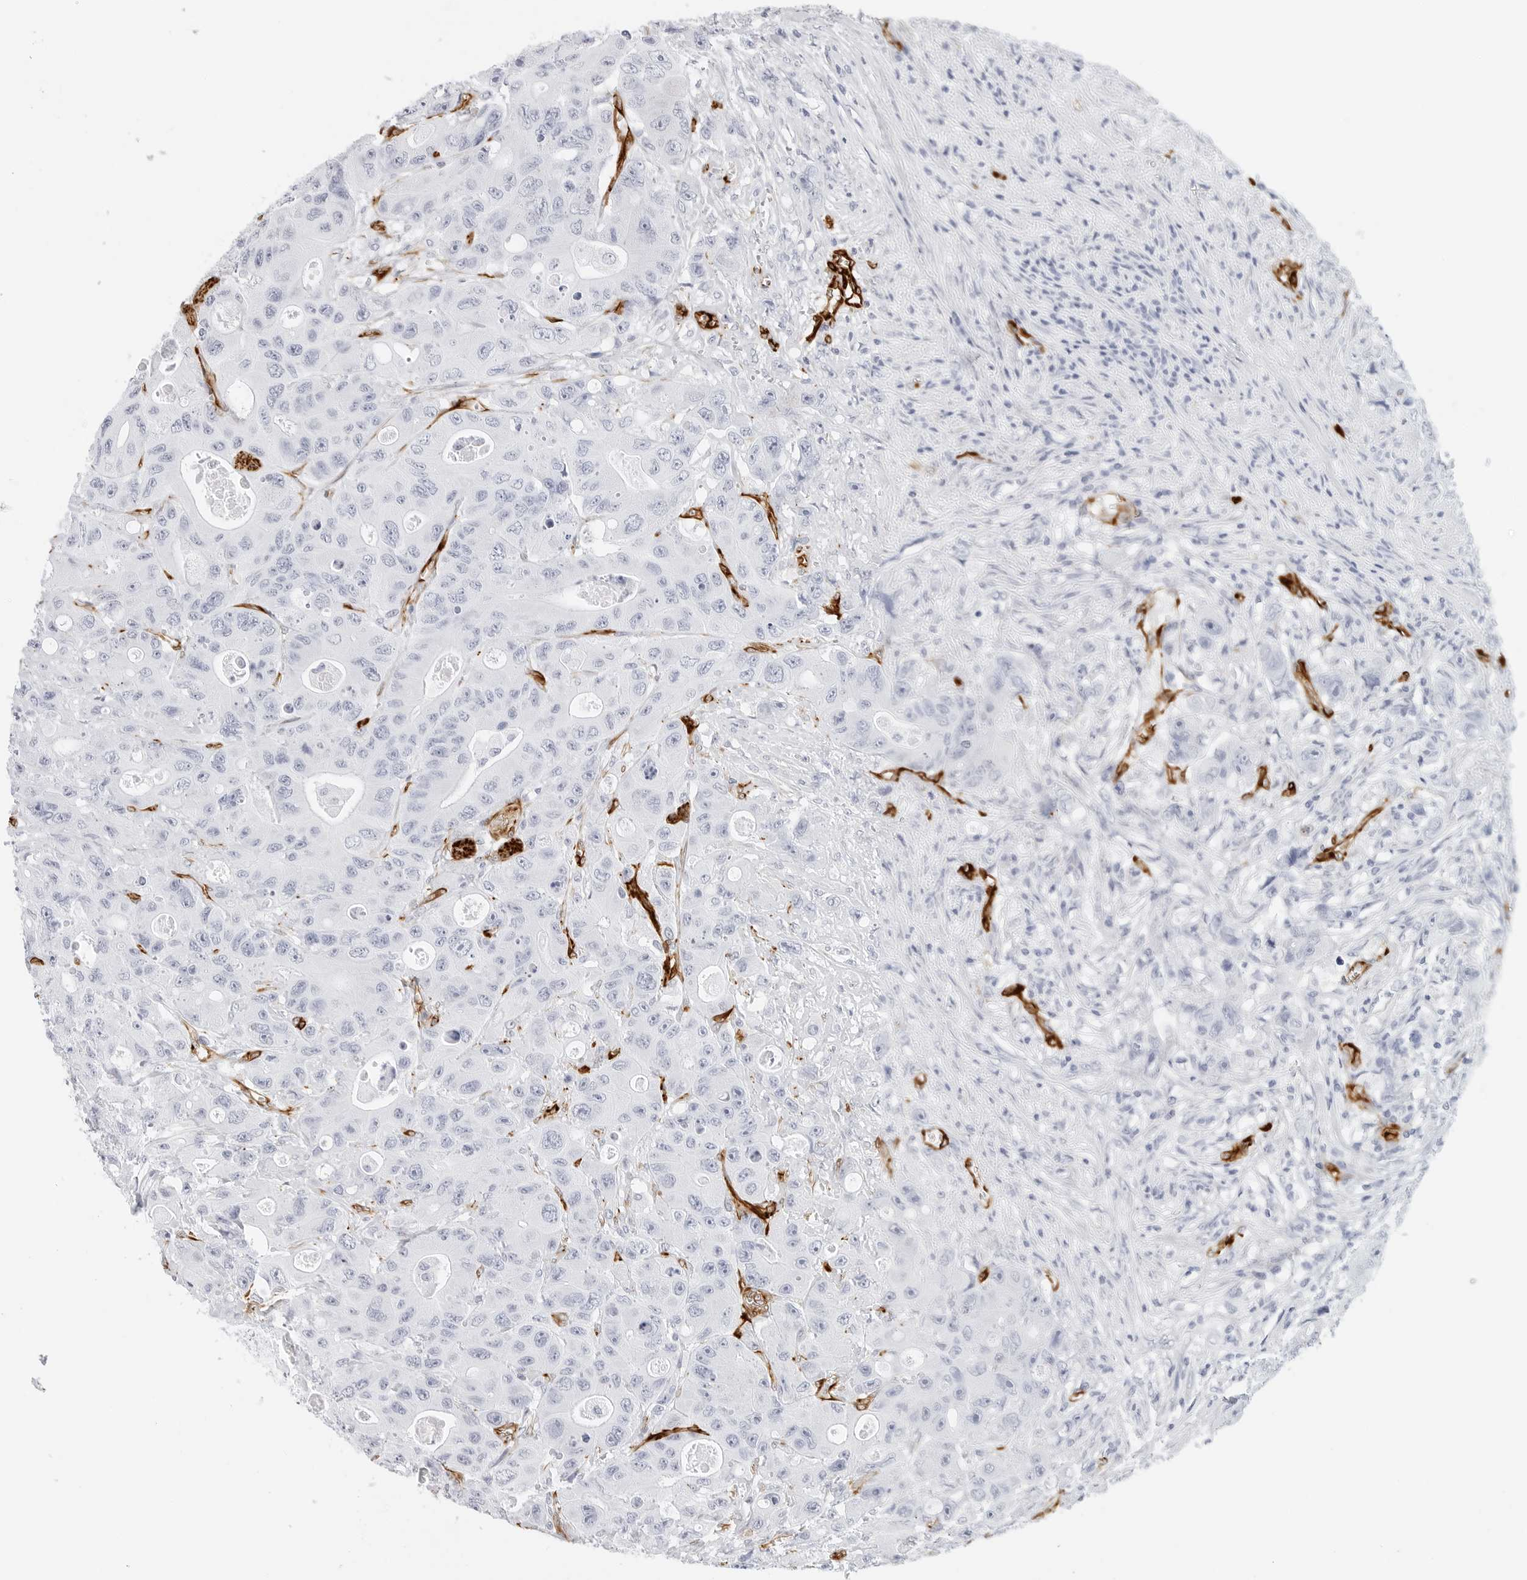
{"staining": {"intensity": "negative", "quantity": "none", "location": "none"}, "tissue": "colorectal cancer", "cell_type": "Tumor cells", "image_type": "cancer", "snomed": [{"axis": "morphology", "description": "Adenocarcinoma, NOS"}, {"axis": "topography", "description": "Colon"}], "caption": "High magnification brightfield microscopy of colorectal adenocarcinoma stained with DAB (3,3'-diaminobenzidine) (brown) and counterstained with hematoxylin (blue): tumor cells show no significant staining.", "gene": "NES", "patient": {"sex": "female", "age": 46}}